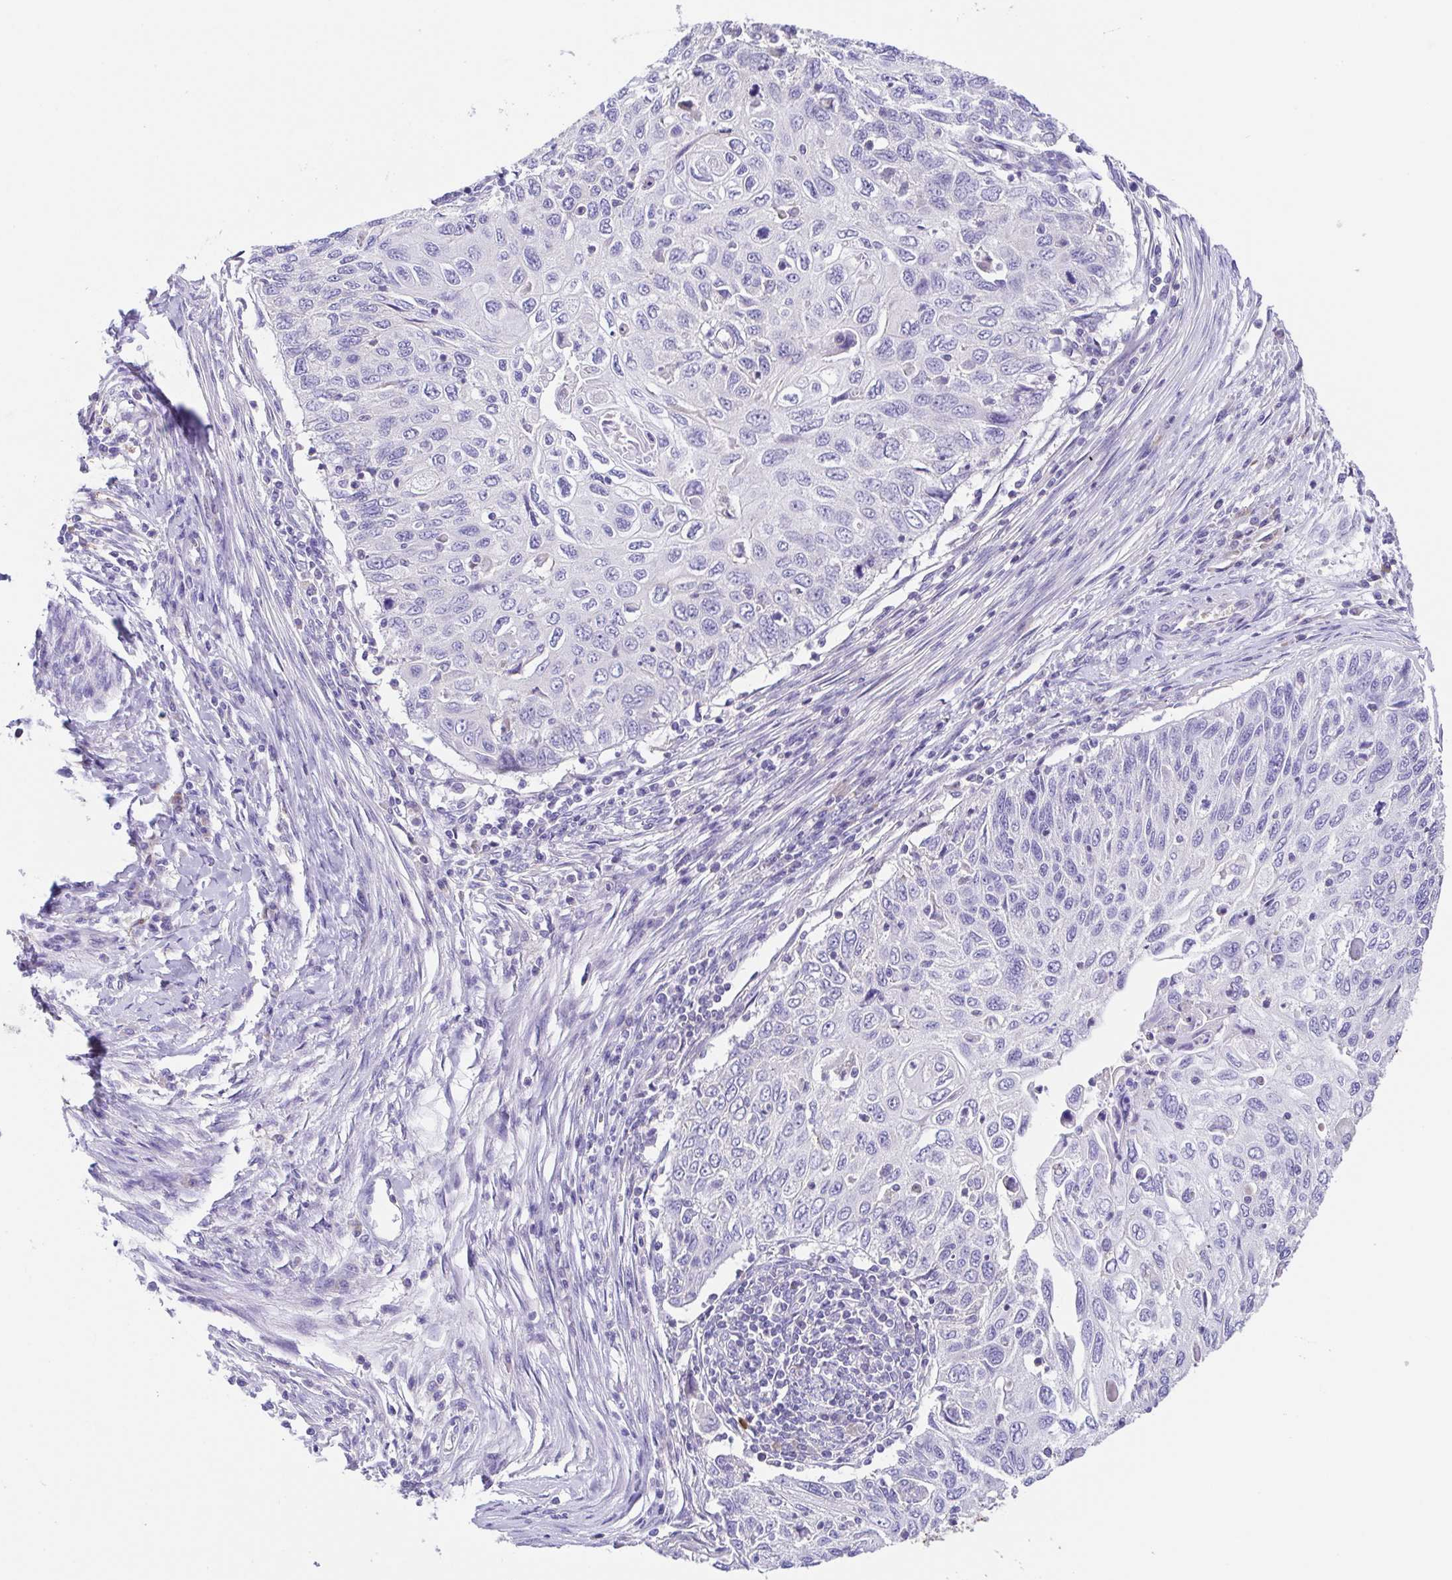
{"staining": {"intensity": "negative", "quantity": "none", "location": "none"}, "tissue": "cervical cancer", "cell_type": "Tumor cells", "image_type": "cancer", "snomed": [{"axis": "morphology", "description": "Squamous cell carcinoma, NOS"}, {"axis": "topography", "description": "Cervix"}], "caption": "Immunohistochemical staining of cervical squamous cell carcinoma shows no significant expression in tumor cells.", "gene": "ARPP21", "patient": {"sex": "female", "age": 70}}